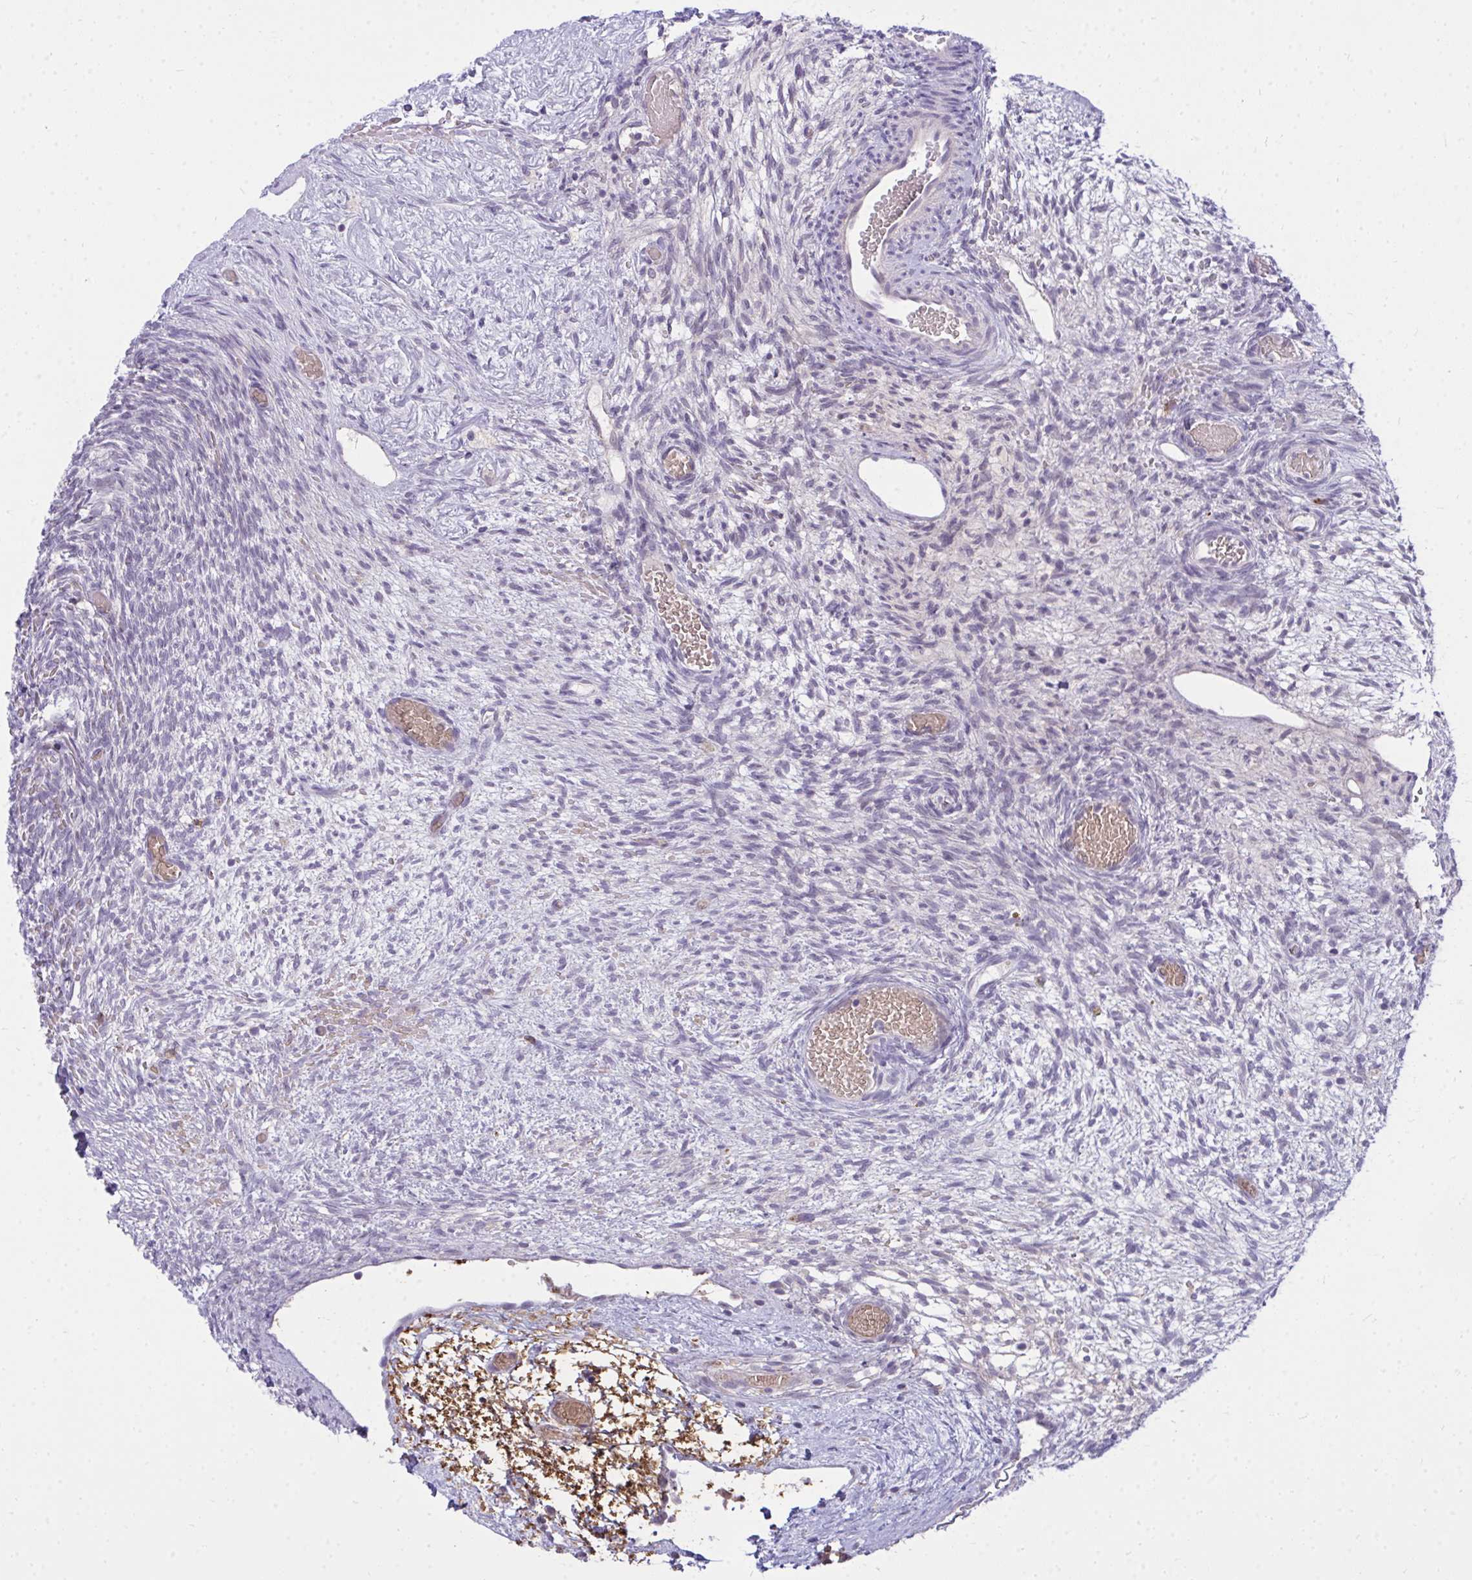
{"staining": {"intensity": "negative", "quantity": "none", "location": "none"}, "tissue": "ovary", "cell_type": "Follicle cells", "image_type": "normal", "snomed": [{"axis": "morphology", "description": "Normal tissue, NOS"}, {"axis": "topography", "description": "Ovary"}], "caption": "IHC photomicrograph of normal ovary: ovary stained with DAB exhibits no significant protein positivity in follicle cells. (Brightfield microscopy of DAB IHC at high magnification).", "gene": "ZSCAN25", "patient": {"sex": "female", "age": 67}}